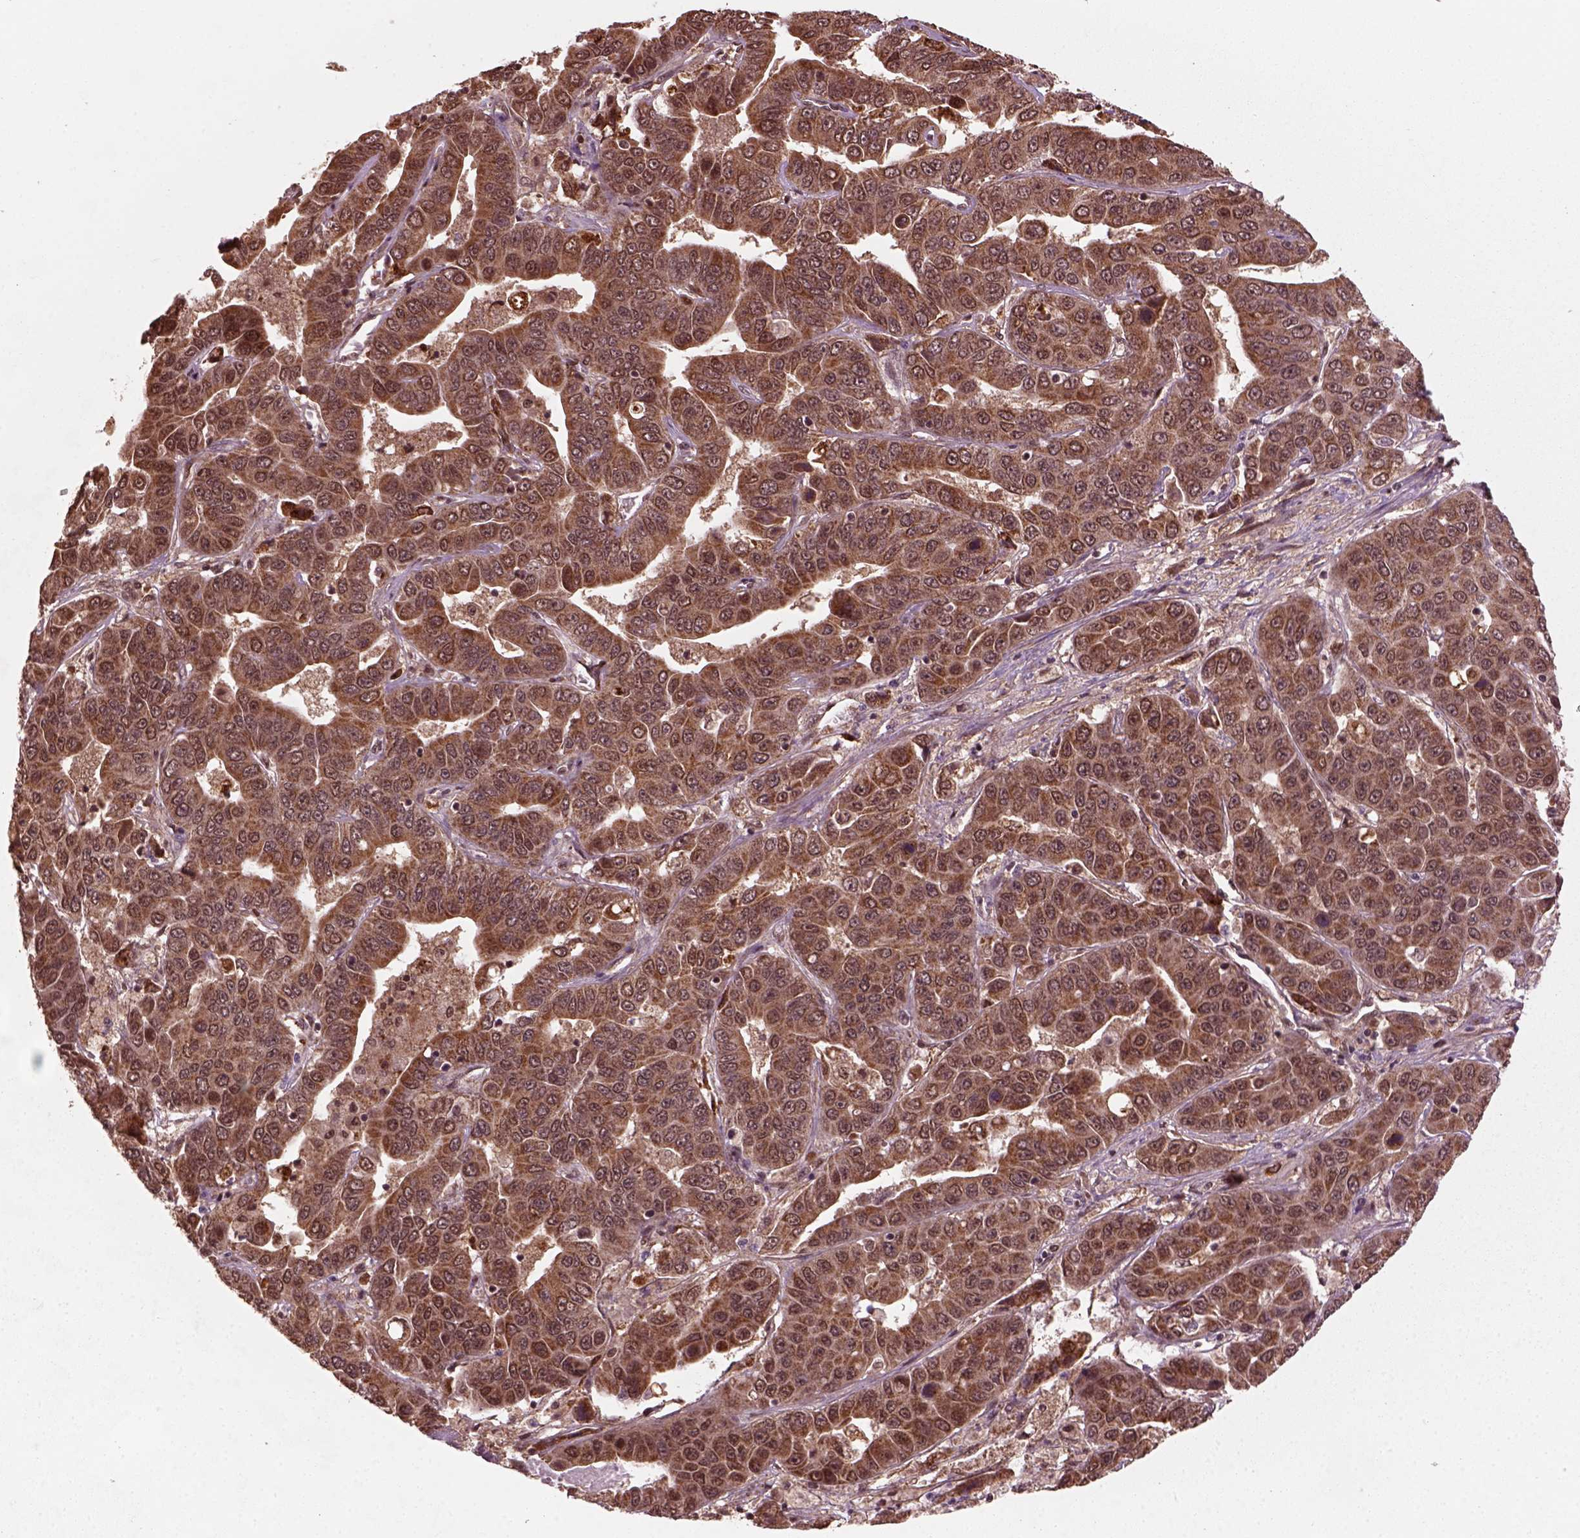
{"staining": {"intensity": "strong", "quantity": ">75%", "location": "cytoplasmic/membranous"}, "tissue": "liver cancer", "cell_type": "Tumor cells", "image_type": "cancer", "snomed": [{"axis": "morphology", "description": "Cholangiocarcinoma"}, {"axis": "topography", "description": "Liver"}], "caption": "Approximately >75% of tumor cells in cholangiocarcinoma (liver) demonstrate strong cytoplasmic/membranous protein expression as visualized by brown immunohistochemical staining.", "gene": "NUDT9", "patient": {"sex": "female", "age": 52}}